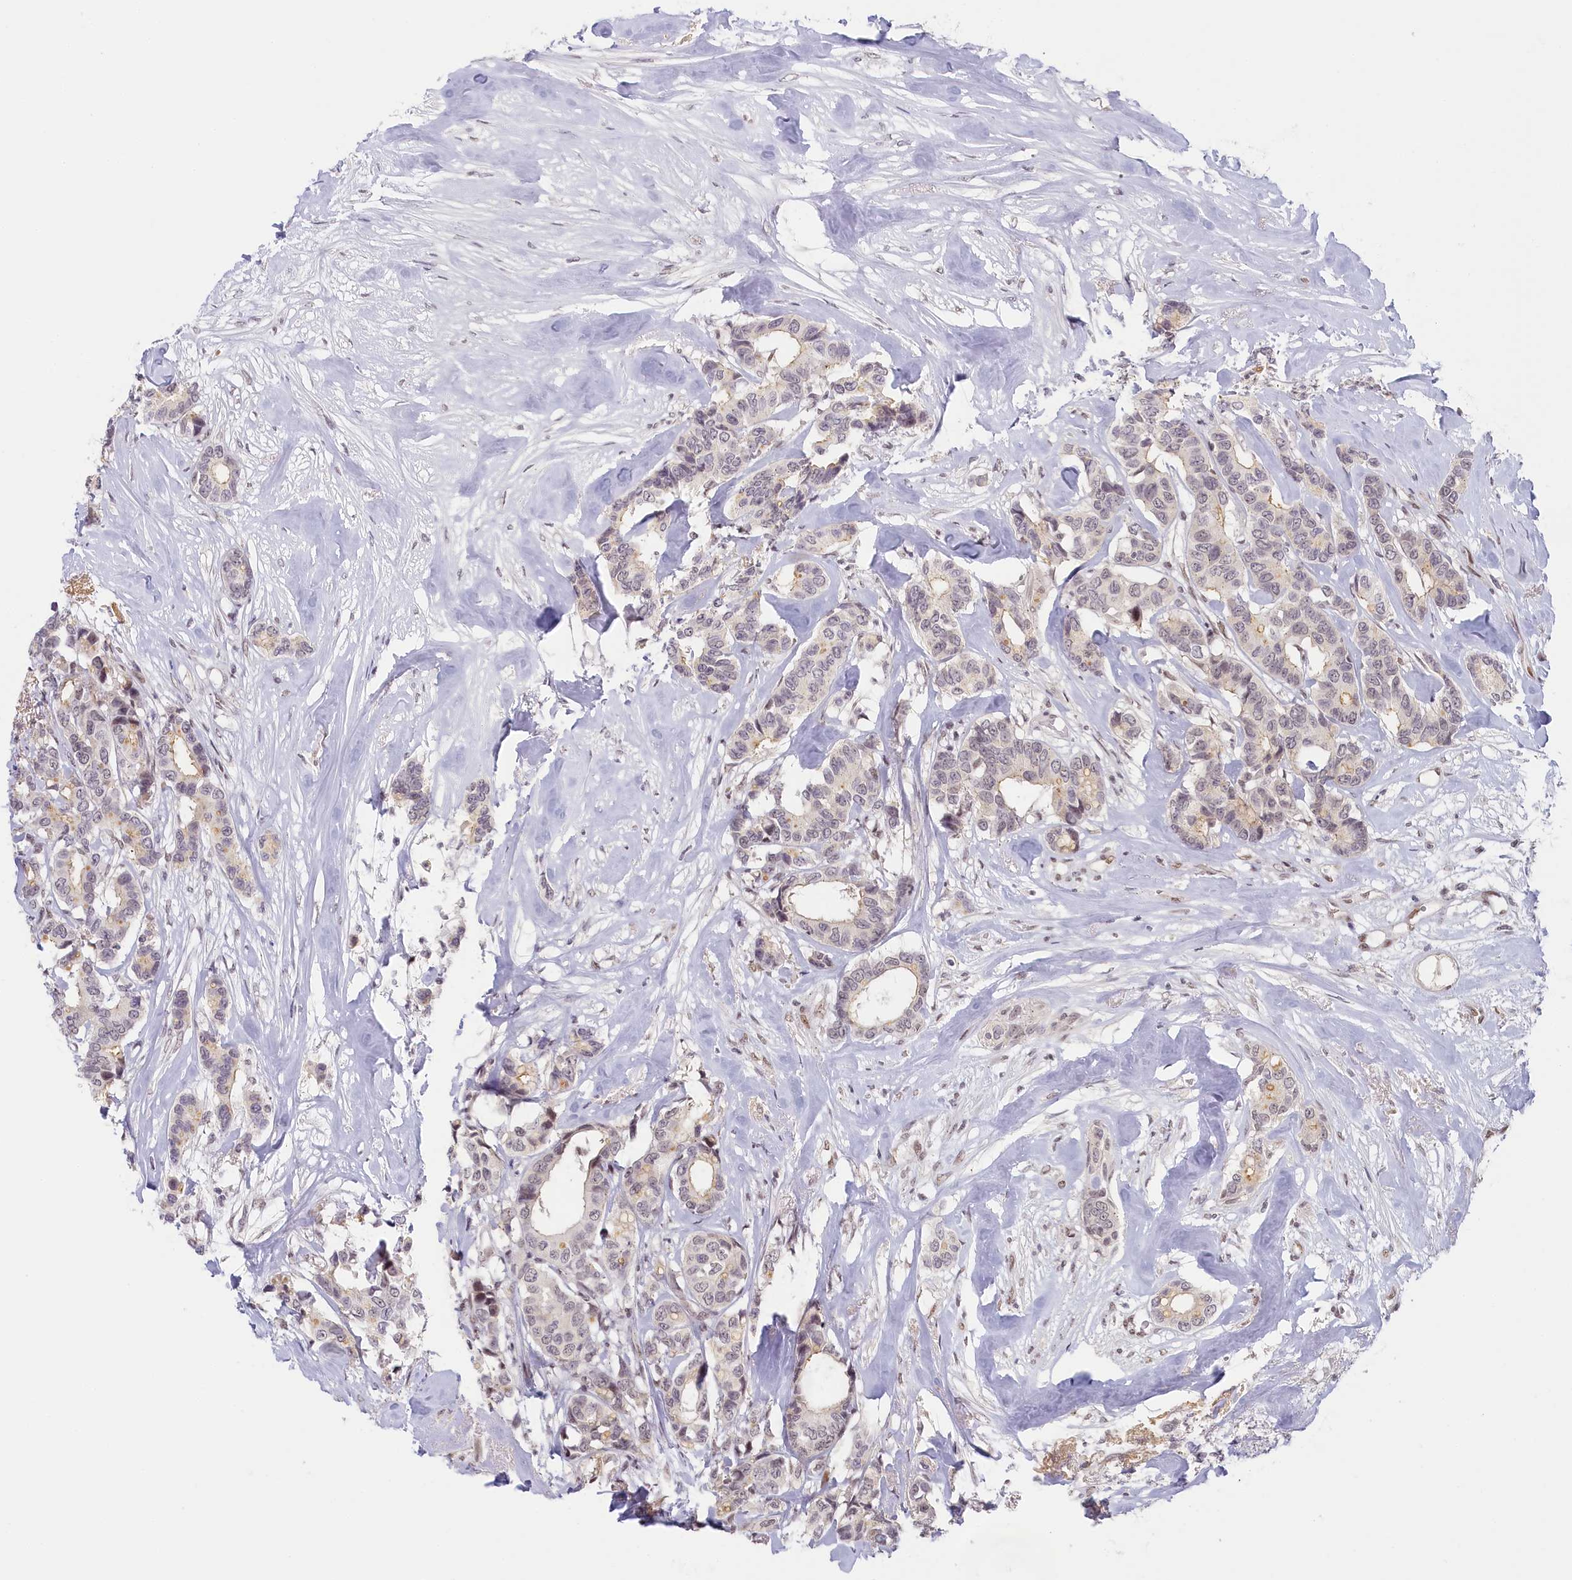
{"staining": {"intensity": "weak", "quantity": "<25%", "location": "nuclear"}, "tissue": "breast cancer", "cell_type": "Tumor cells", "image_type": "cancer", "snomed": [{"axis": "morphology", "description": "Duct carcinoma"}, {"axis": "topography", "description": "Breast"}], "caption": "Tumor cells show no significant protein expression in breast cancer.", "gene": "SEC31B", "patient": {"sex": "female", "age": 87}}